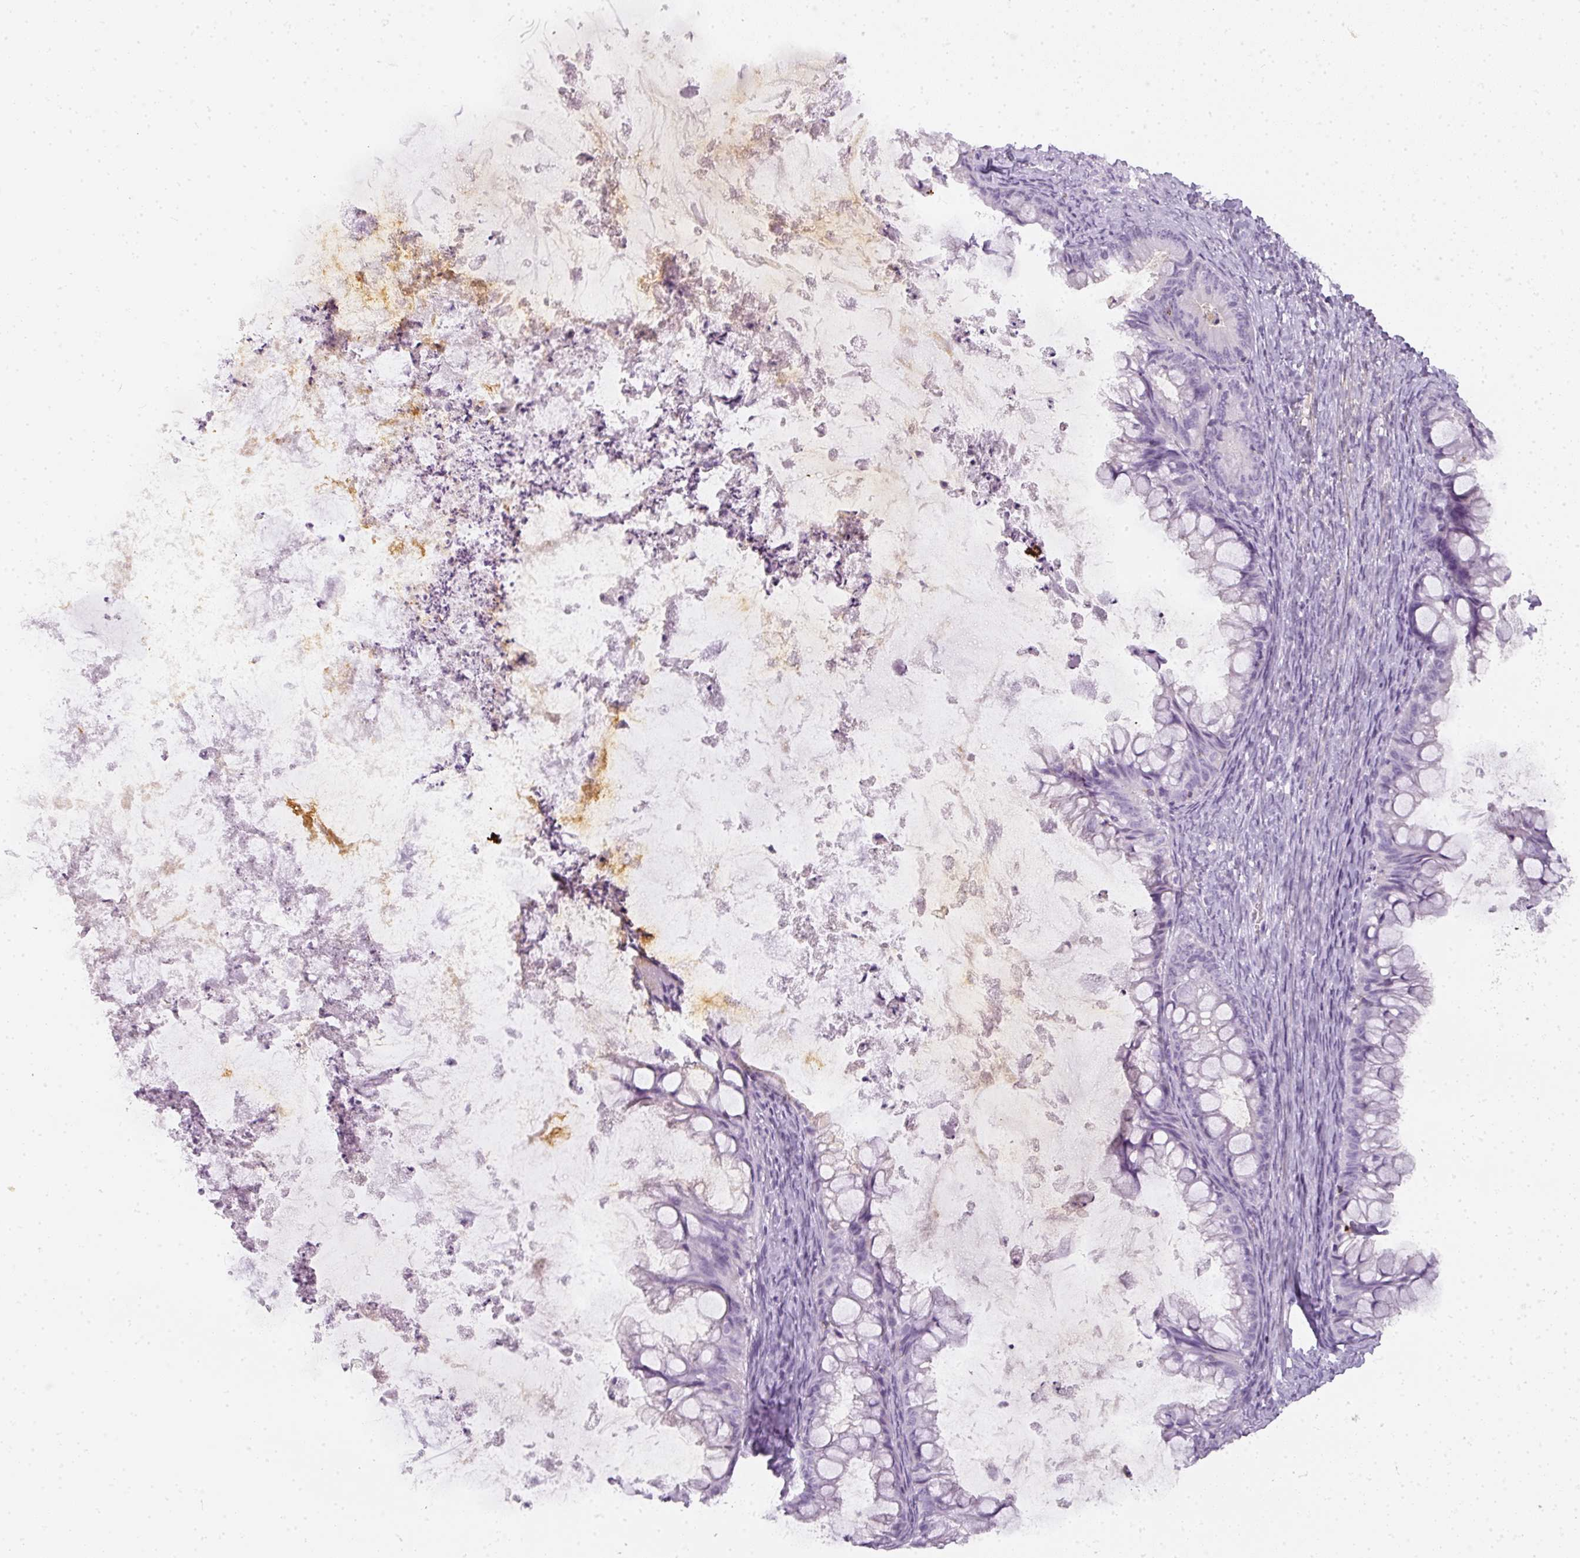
{"staining": {"intensity": "negative", "quantity": "none", "location": "none"}, "tissue": "ovarian cancer", "cell_type": "Tumor cells", "image_type": "cancer", "snomed": [{"axis": "morphology", "description": "Cystadenocarcinoma, mucinous, NOS"}, {"axis": "topography", "description": "Ovary"}], "caption": "A high-resolution image shows immunohistochemistry (IHC) staining of ovarian mucinous cystadenocarcinoma, which demonstrates no significant staining in tumor cells. (Brightfield microscopy of DAB (3,3'-diaminobenzidine) immunohistochemistry (IHC) at high magnification).", "gene": "TMEM42", "patient": {"sex": "female", "age": 35}}